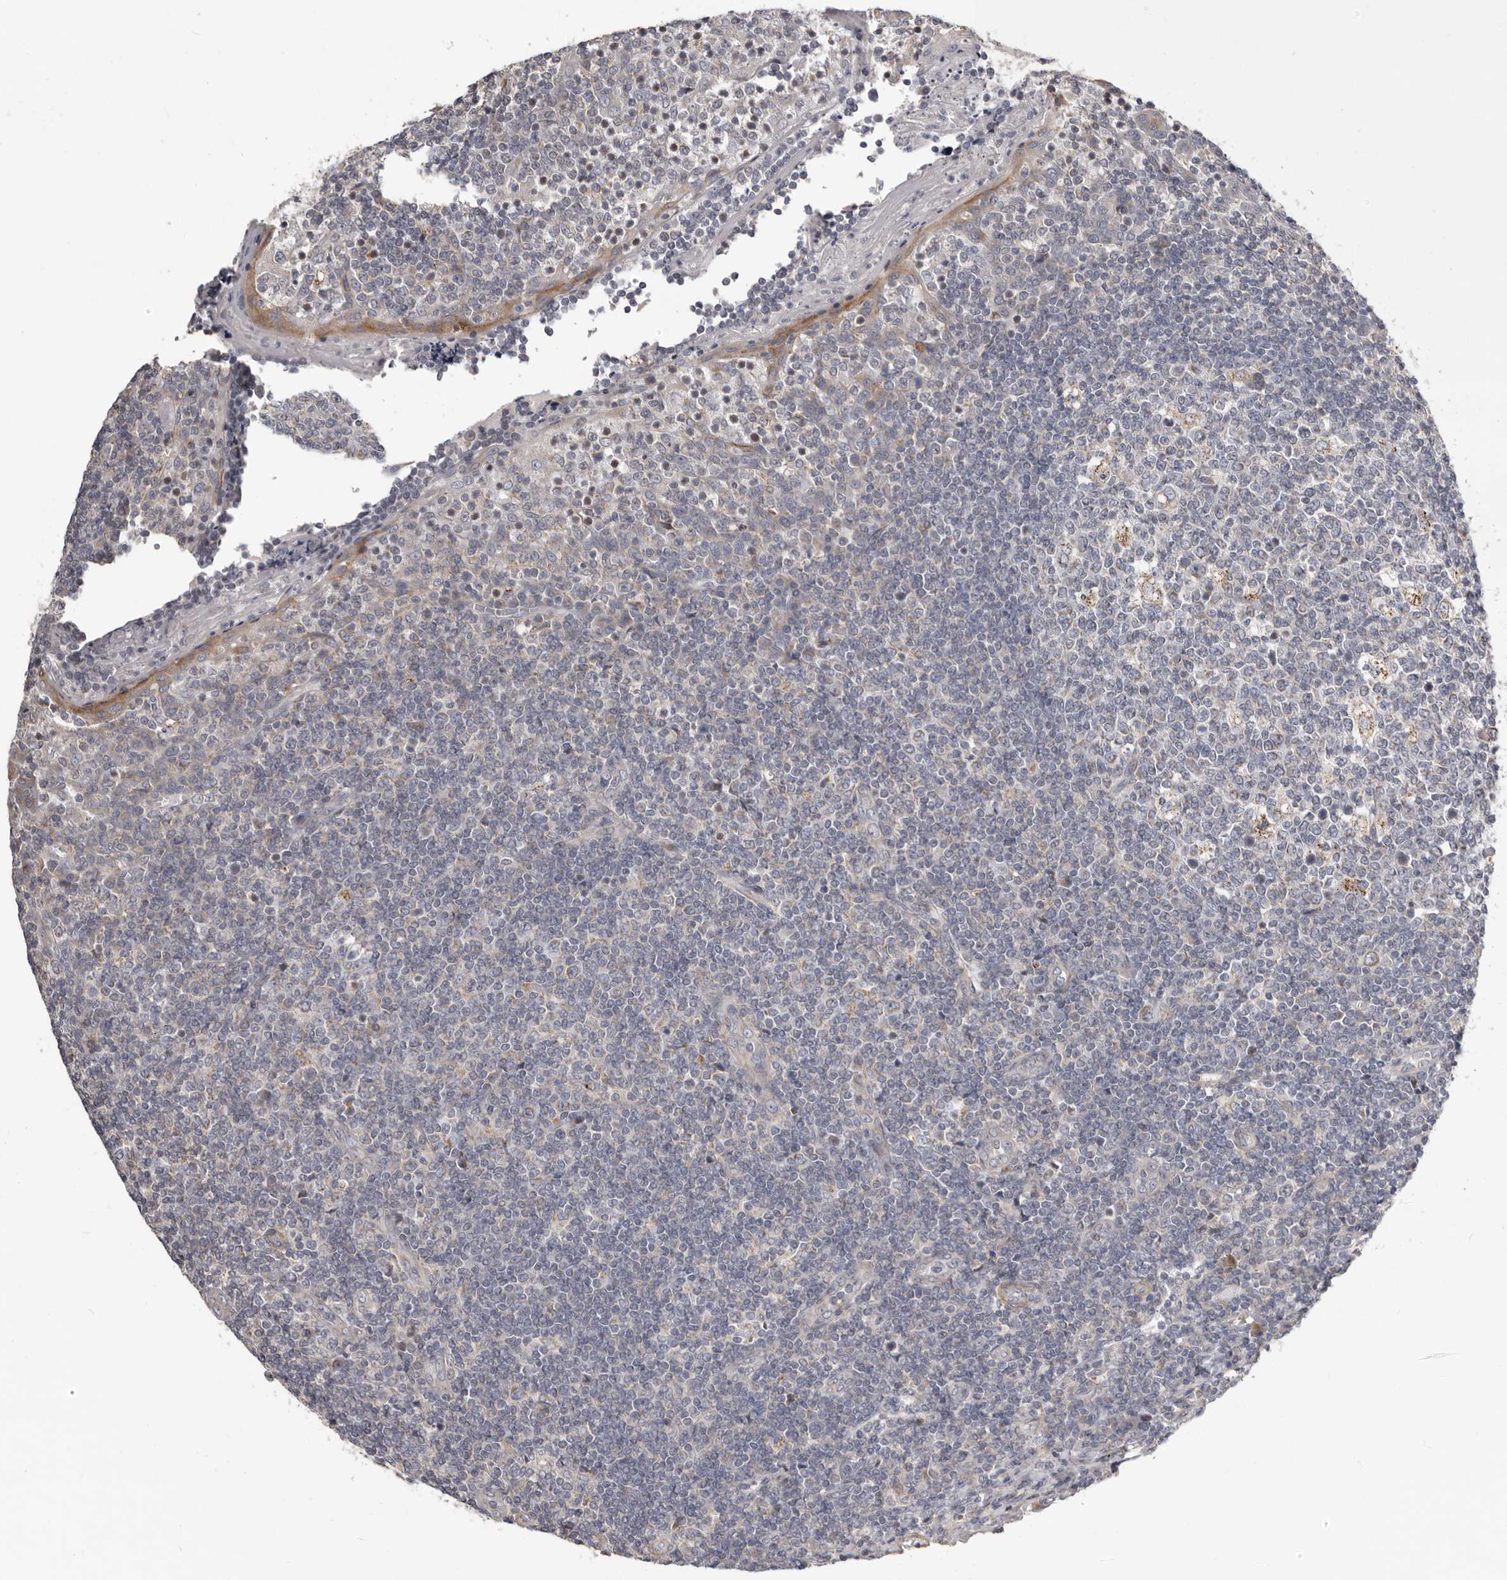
{"staining": {"intensity": "moderate", "quantity": "<25%", "location": "cytoplasmic/membranous"}, "tissue": "tonsil", "cell_type": "Germinal center cells", "image_type": "normal", "snomed": [{"axis": "morphology", "description": "Normal tissue, NOS"}, {"axis": "topography", "description": "Tonsil"}], "caption": "Germinal center cells demonstrate moderate cytoplasmic/membranous staining in approximately <25% of cells in normal tonsil.", "gene": "MRPS10", "patient": {"sex": "female", "age": 19}}